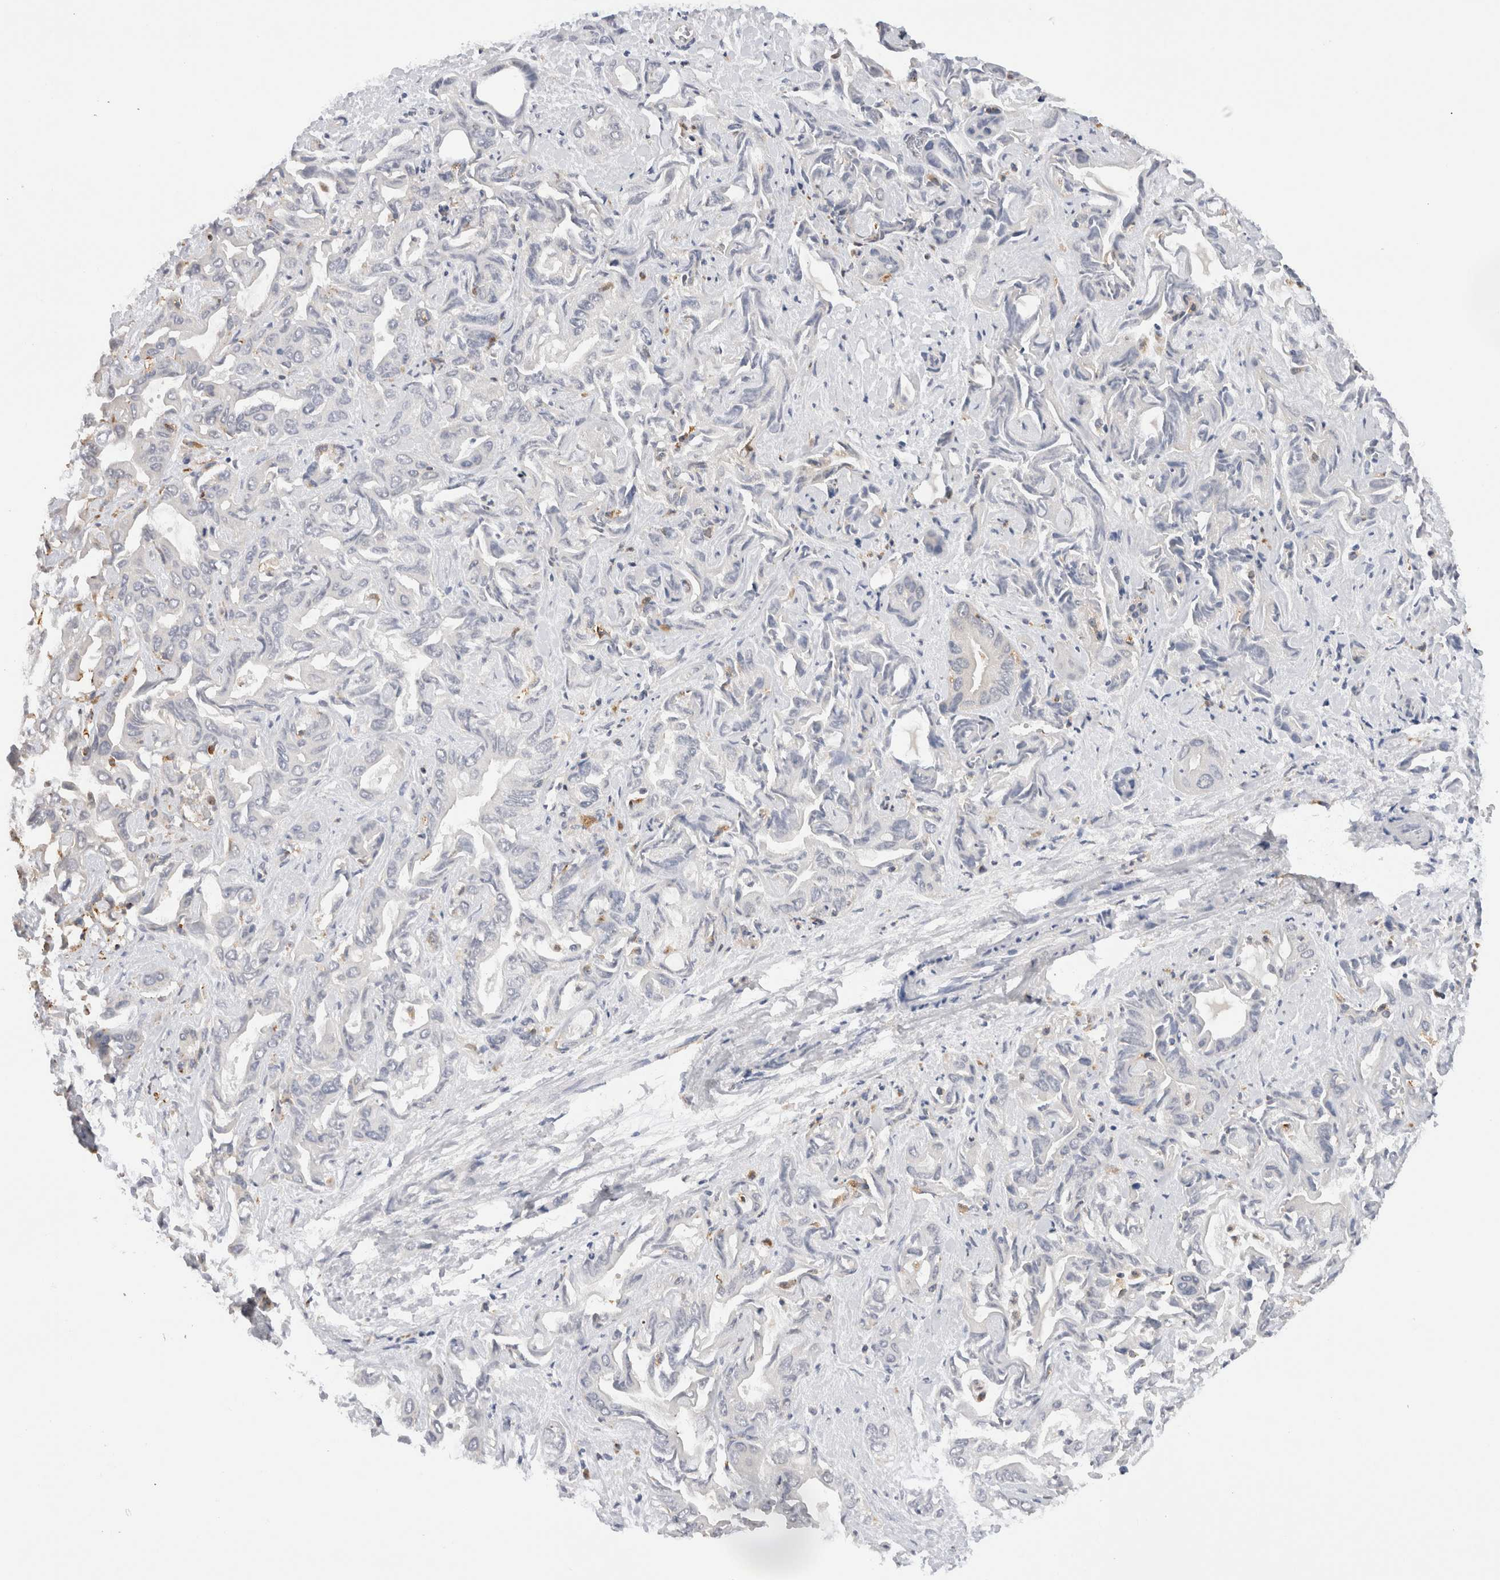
{"staining": {"intensity": "negative", "quantity": "none", "location": "none"}, "tissue": "liver cancer", "cell_type": "Tumor cells", "image_type": "cancer", "snomed": [{"axis": "morphology", "description": "Cholangiocarcinoma"}, {"axis": "topography", "description": "Liver"}], "caption": "The image shows no significant staining in tumor cells of liver cholangiocarcinoma.", "gene": "GNS", "patient": {"sex": "female", "age": 52}}